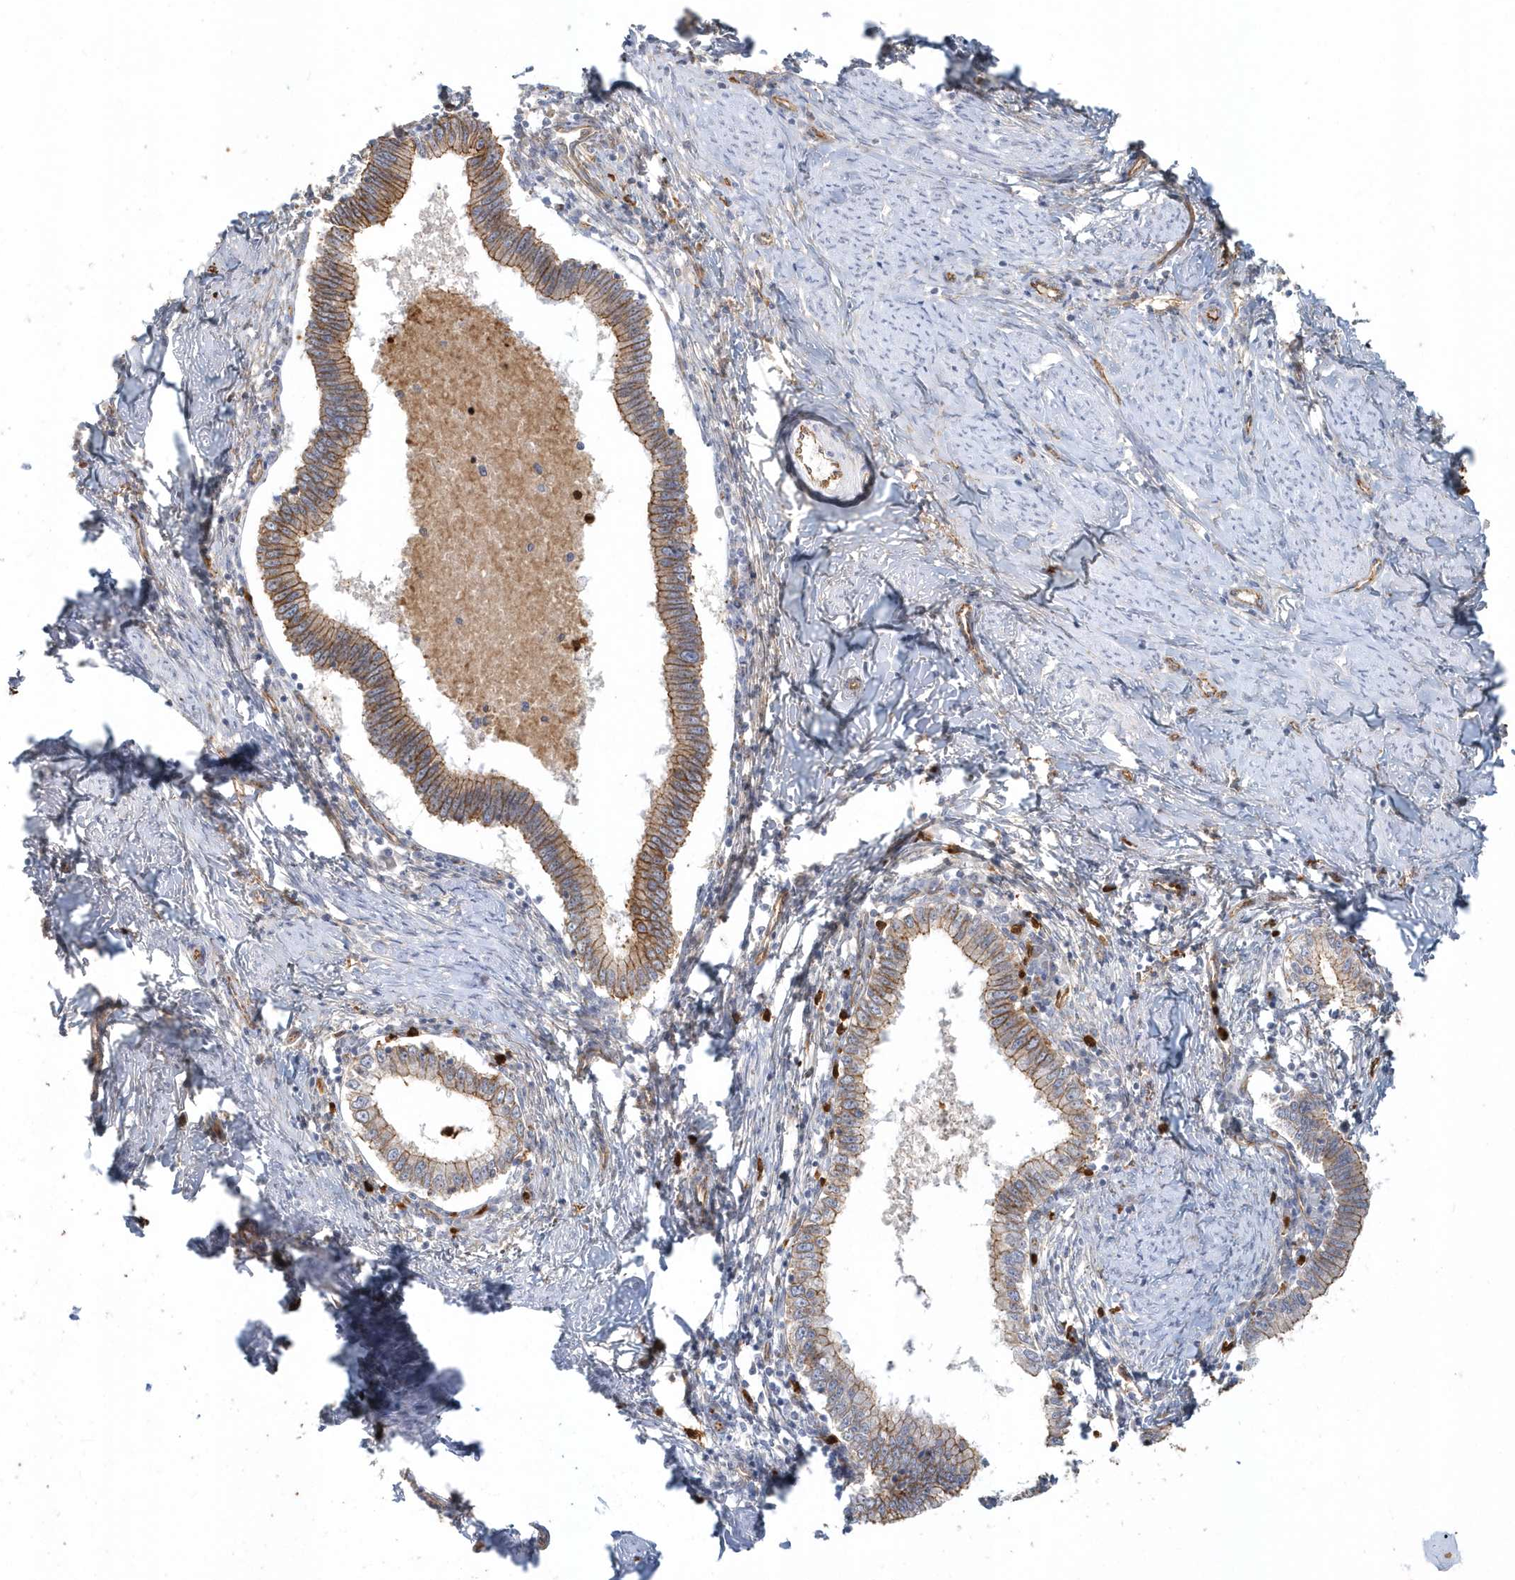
{"staining": {"intensity": "moderate", "quantity": ">75%", "location": "cytoplasmic/membranous"}, "tissue": "cervical cancer", "cell_type": "Tumor cells", "image_type": "cancer", "snomed": [{"axis": "morphology", "description": "Adenocarcinoma, NOS"}, {"axis": "topography", "description": "Cervix"}], "caption": "Approximately >75% of tumor cells in human adenocarcinoma (cervical) exhibit moderate cytoplasmic/membranous protein expression as visualized by brown immunohistochemical staining.", "gene": "DNAH1", "patient": {"sex": "female", "age": 36}}